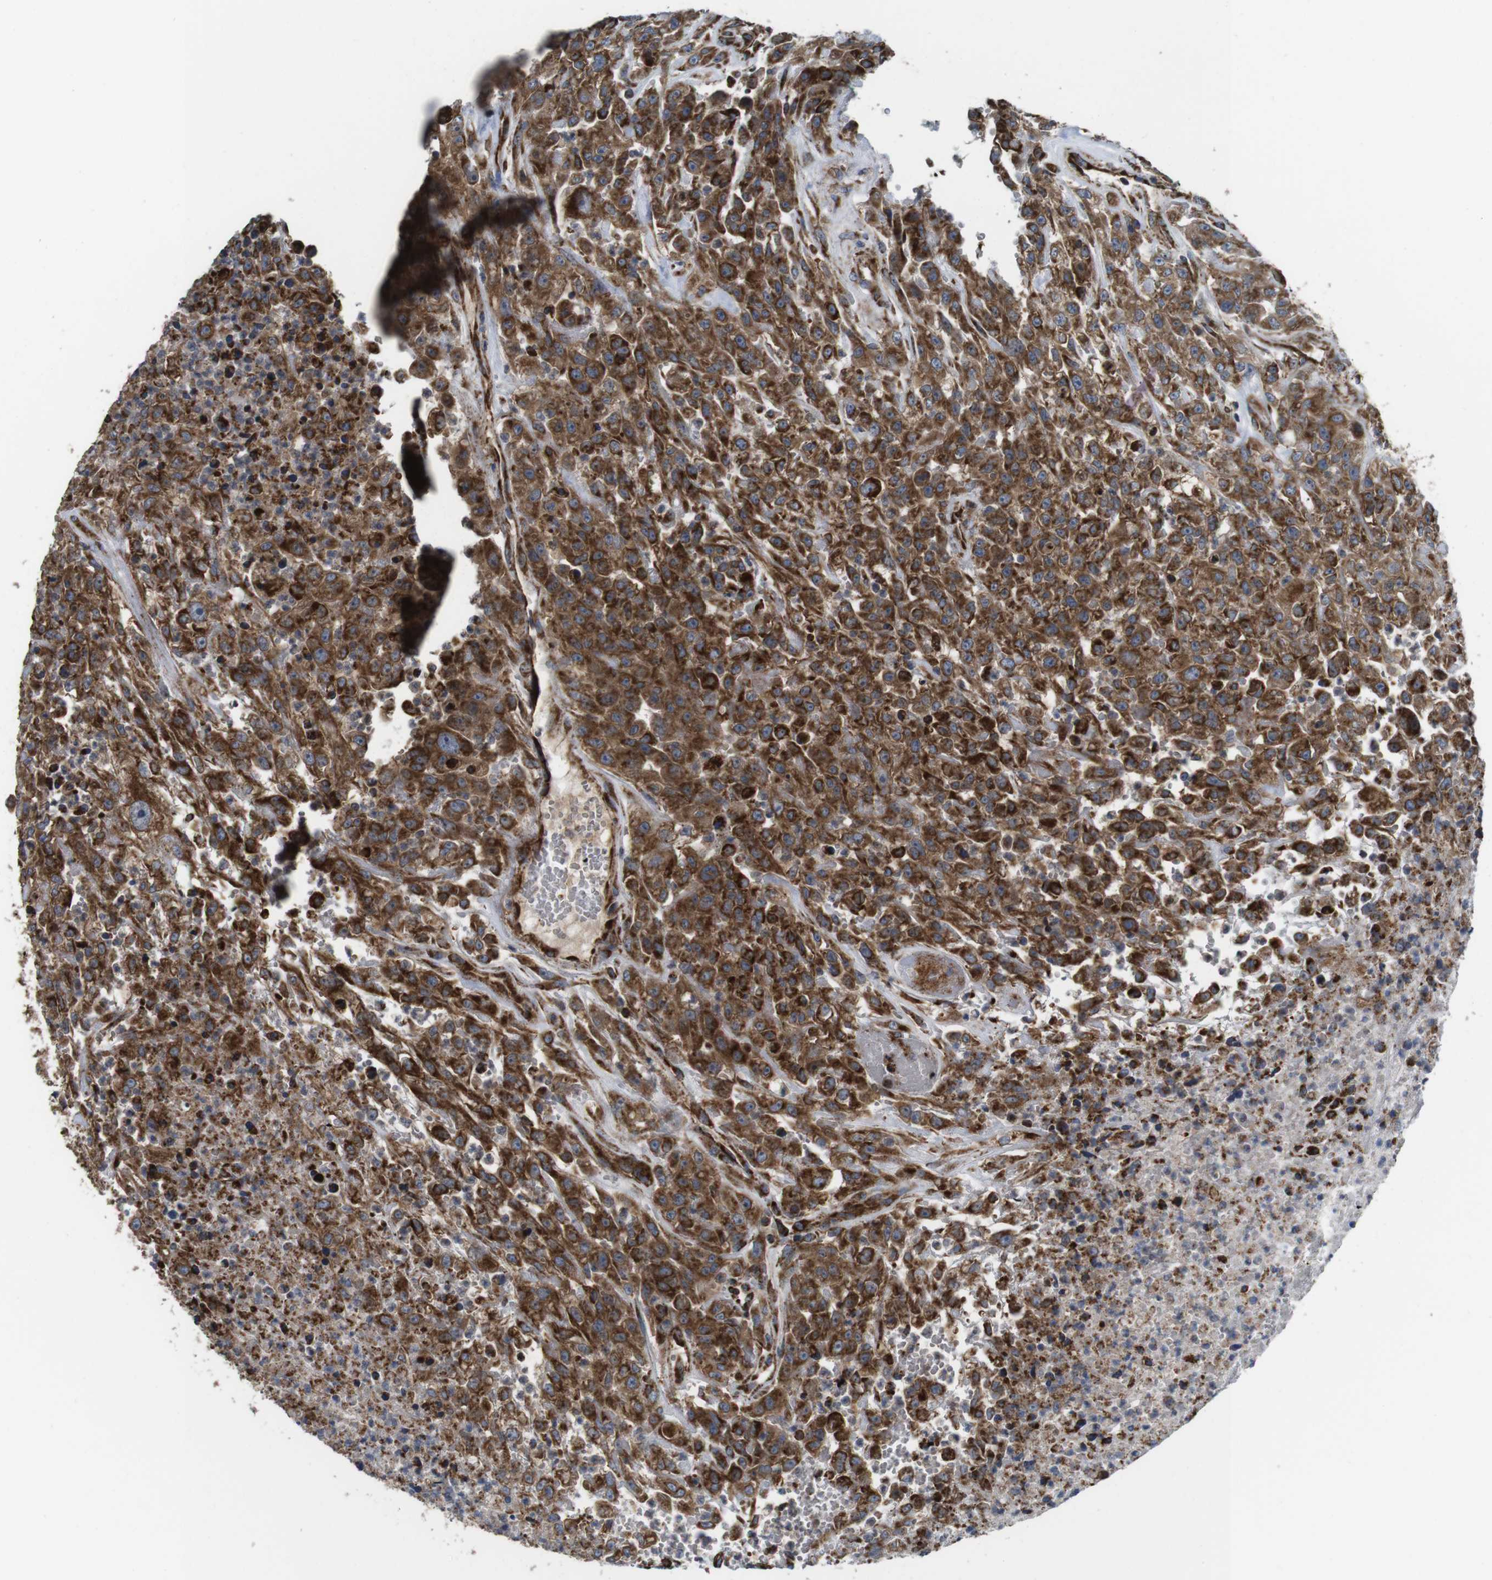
{"staining": {"intensity": "strong", "quantity": "25%-75%", "location": "cytoplasmic/membranous"}, "tissue": "urothelial cancer", "cell_type": "Tumor cells", "image_type": "cancer", "snomed": [{"axis": "morphology", "description": "Urothelial carcinoma, High grade"}, {"axis": "topography", "description": "Urinary bladder"}], "caption": "About 25%-75% of tumor cells in human urothelial cancer exhibit strong cytoplasmic/membranous protein staining as visualized by brown immunohistochemical staining.", "gene": "HK1", "patient": {"sex": "male", "age": 46}}